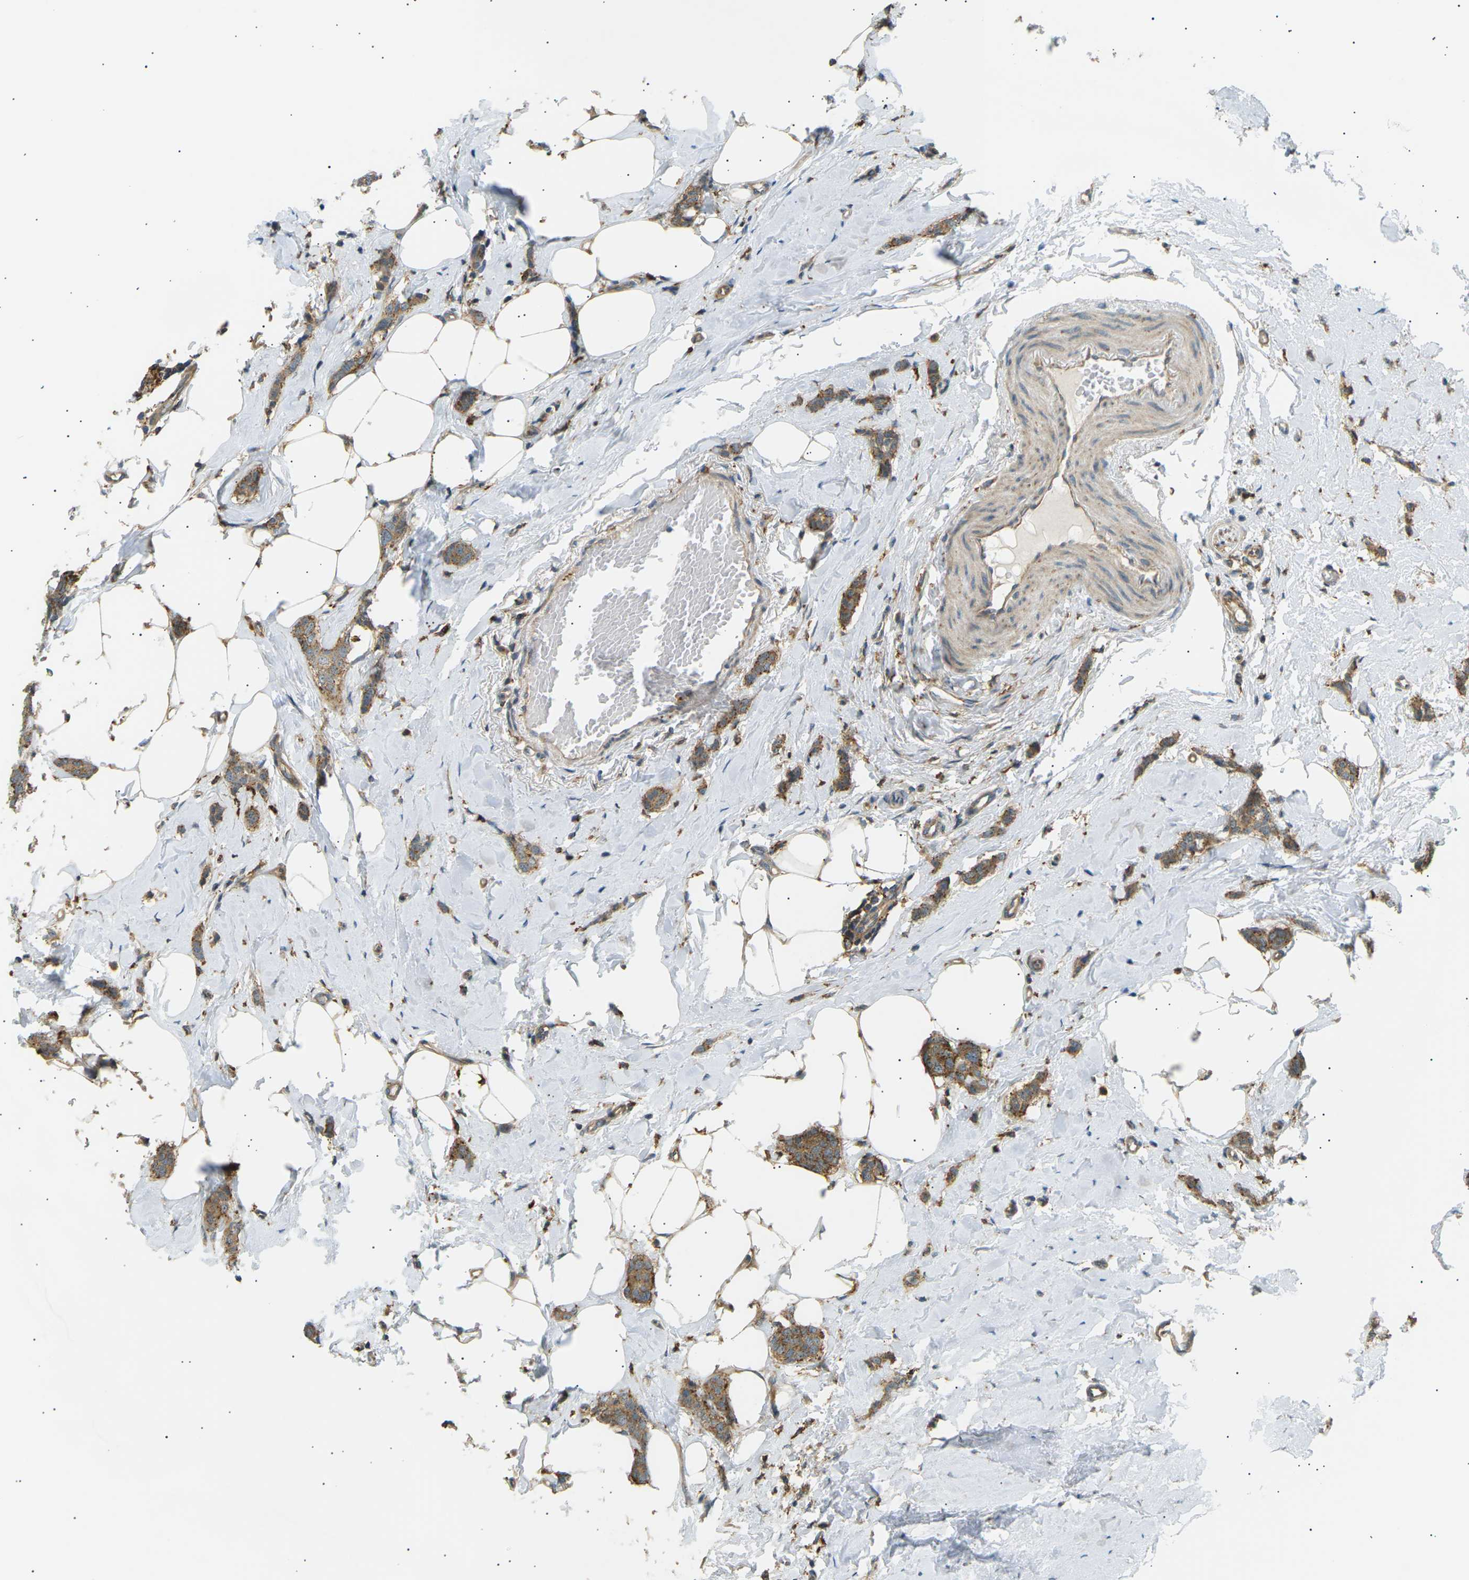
{"staining": {"intensity": "moderate", "quantity": ">75%", "location": "cytoplasmic/membranous"}, "tissue": "breast cancer", "cell_type": "Tumor cells", "image_type": "cancer", "snomed": [{"axis": "morphology", "description": "Lobular carcinoma"}, {"axis": "topography", "description": "Skin"}, {"axis": "topography", "description": "Breast"}], "caption": "Lobular carcinoma (breast) stained with a brown dye demonstrates moderate cytoplasmic/membranous positive expression in about >75% of tumor cells.", "gene": "CDK17", "patient": {"sex": "female", "age": 46}}